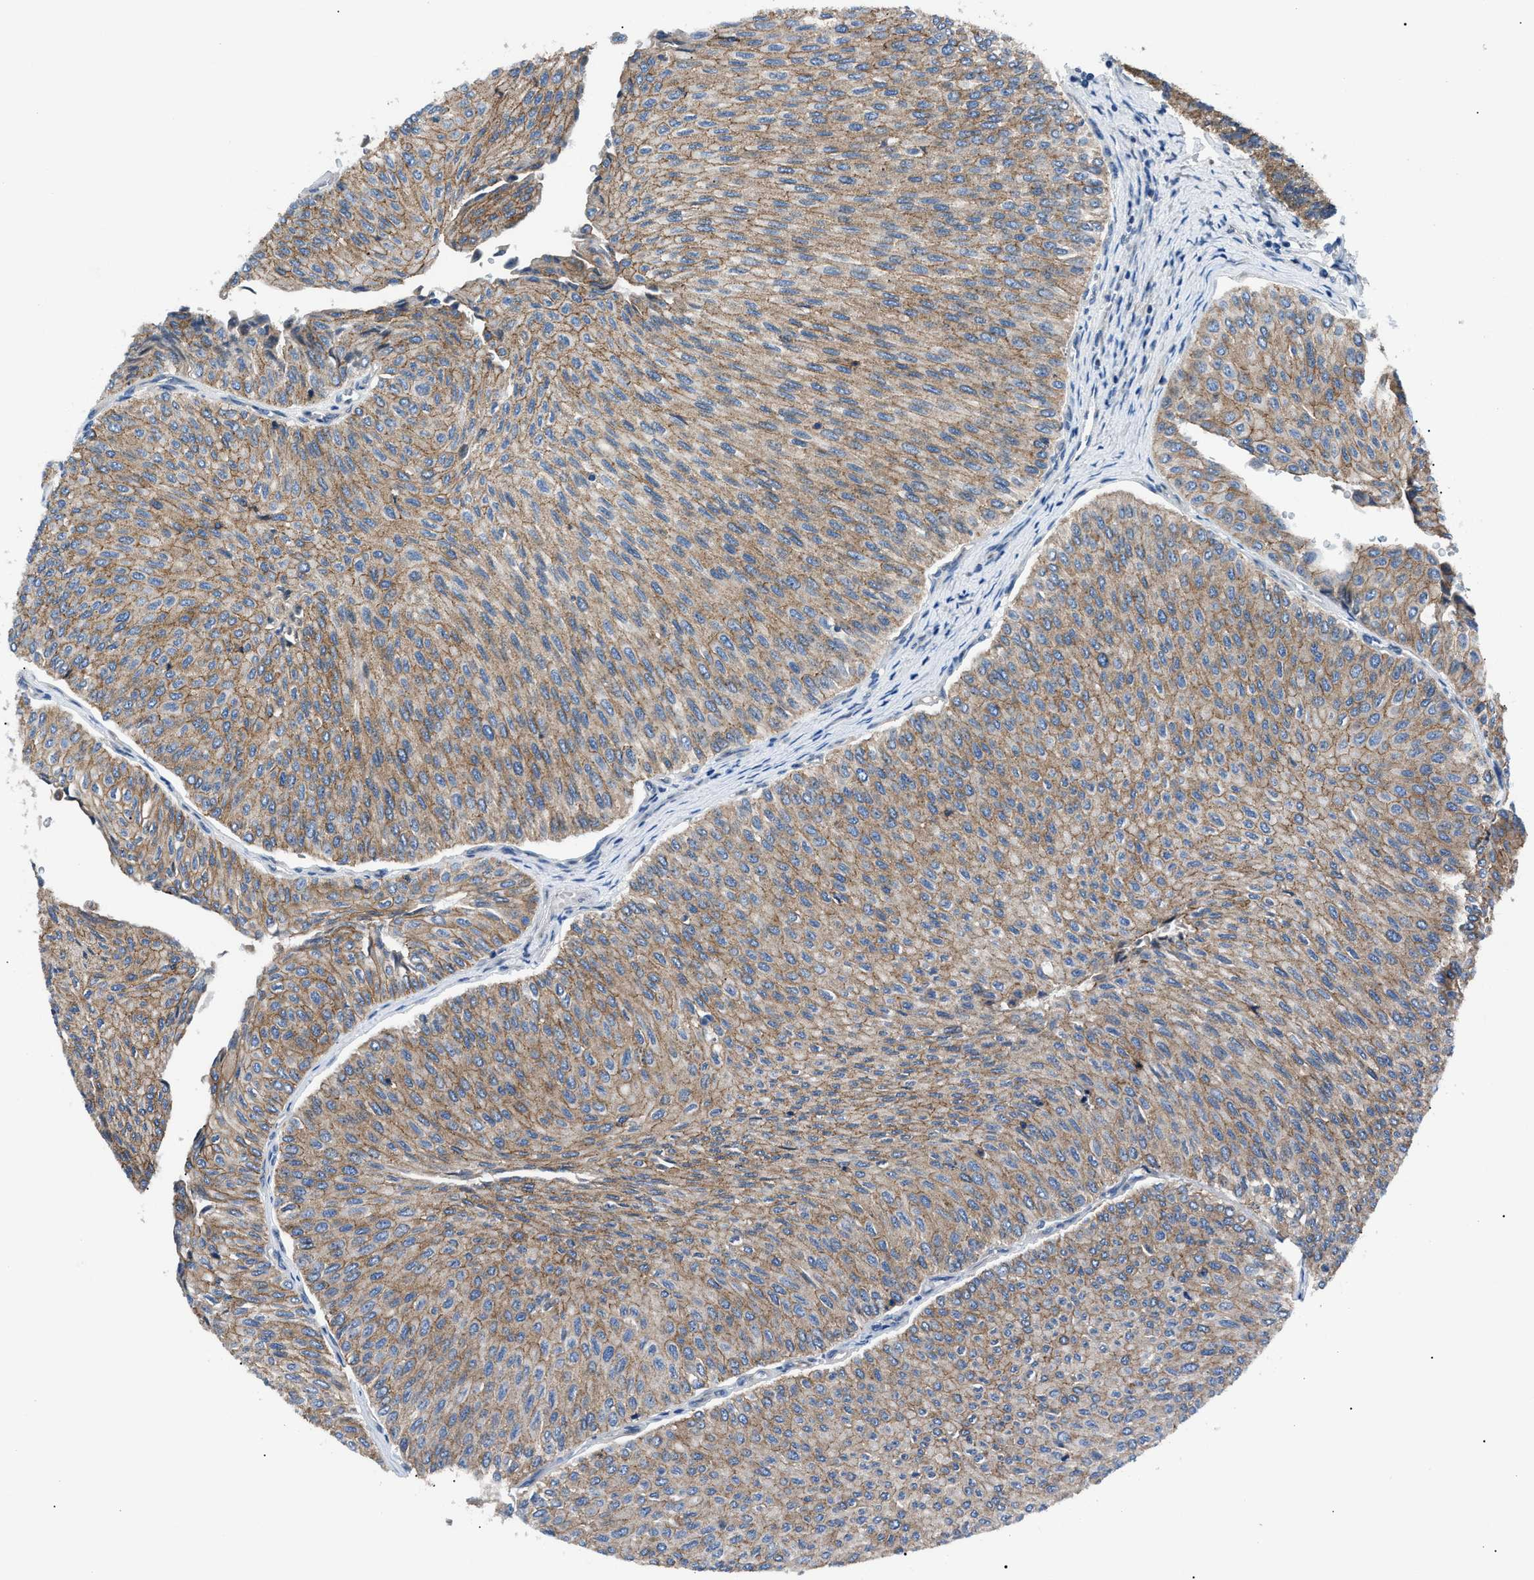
{"staining": {"intensity": "moderate", "quantity": ">75%", "location": "cytoplasmic/membranous"}, "tissue": "urothelial cancer", "cell_type": "Tumor cells", "image_type": "cancer", "snomed": [{"axis": "morphology", "description": "Urothelial carcinoma, Low grade"}, {"axis": "topography", "description": "Urinary bladder"}], "caption": "Moderate cytoplasmic/membranous positivity is seen in approximately >75% of tumor cells in urothelial cancer.", "gene": "ZDHHC24", "patient": {"sex": "male", "age": 78}}